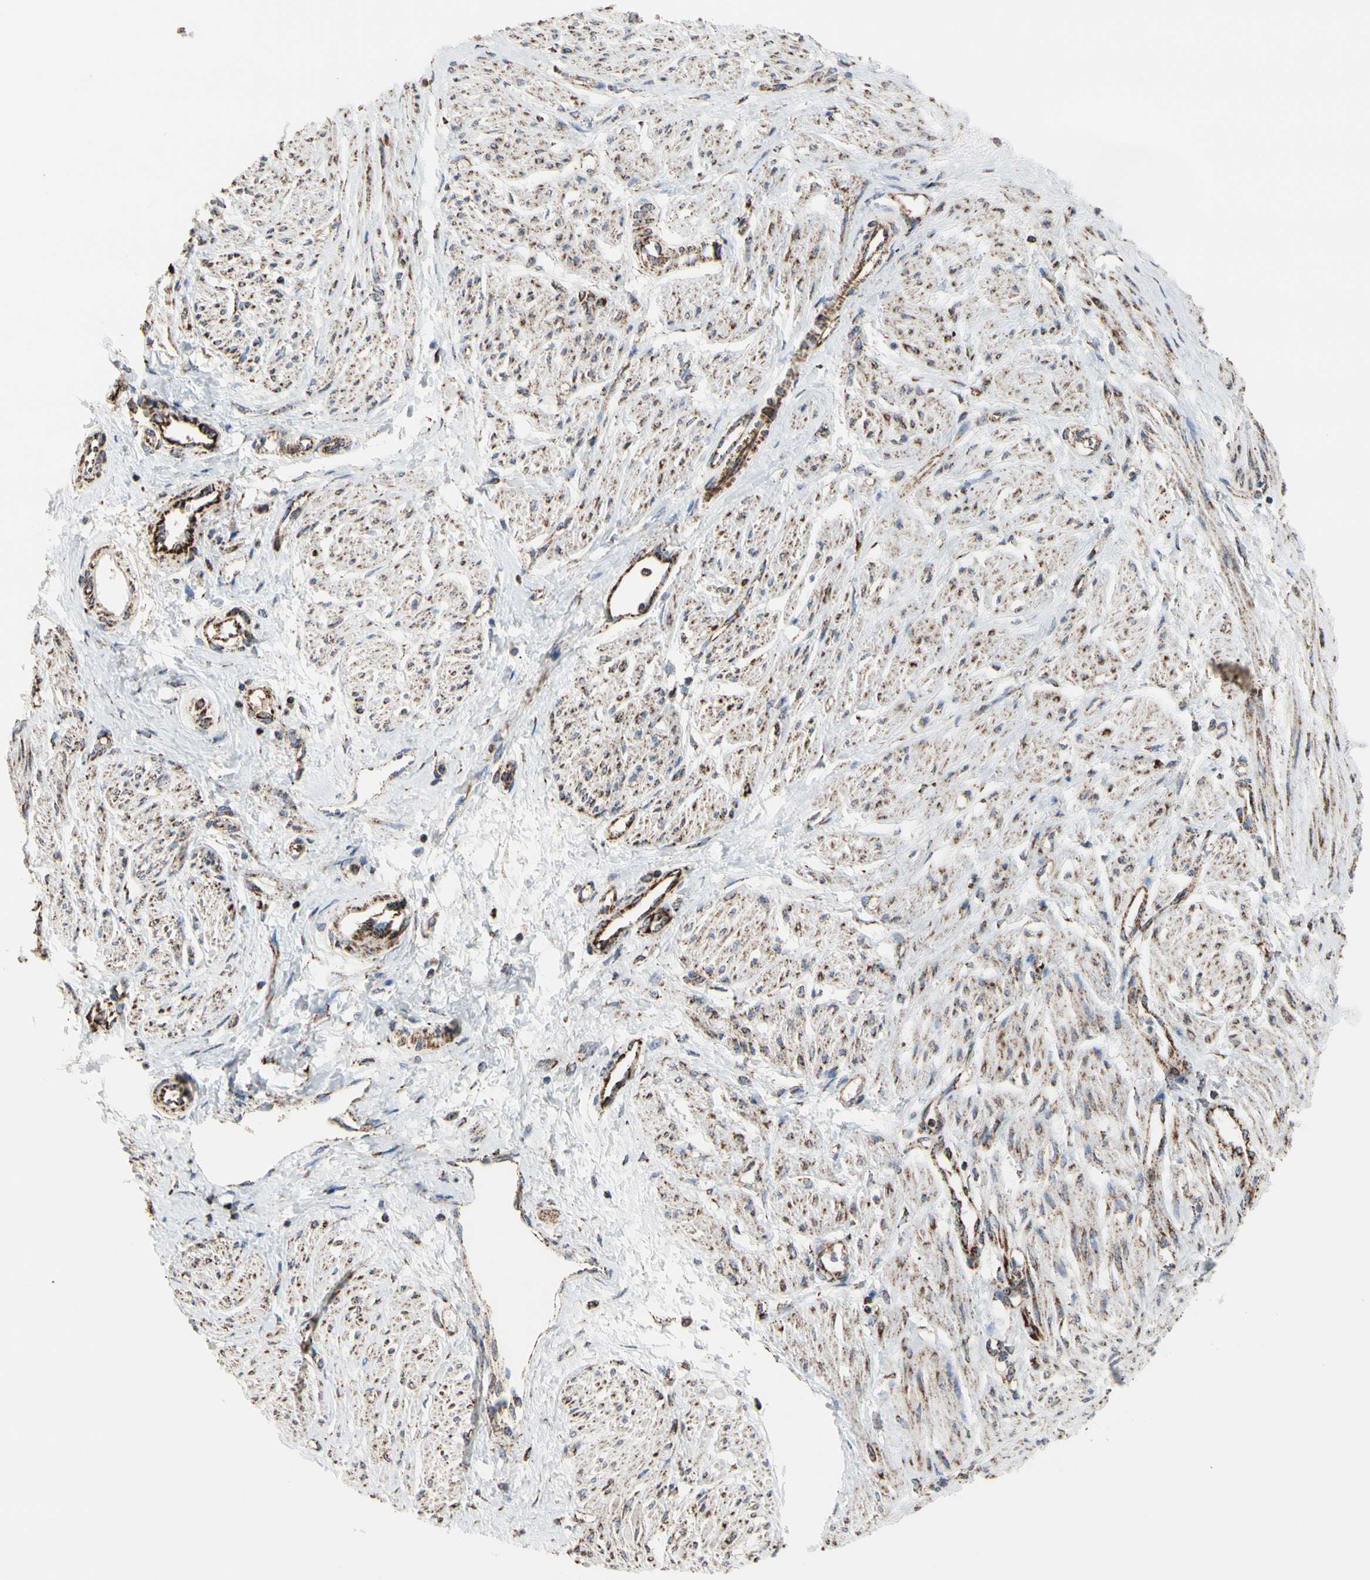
{"staining": {"intensity": "moderate", "quantity": ">75%", "location": "cytoplasmic/membranous"}, "tissue": "smooth muscle", "cell_type": "Smooth muscle cells", "image_type": "normal", "snomed": [{"axis": "morphology", "description": "Normal tissue, NOS"}, {"axis": "topography", "description": "Smooth muscle"}, {"axis": "topography", "description": "Uterus"}], "caption": "High-magnification brightfield microscopy of benign smooth muscle stained with DAB (brown) and counterstained with hematoxylin (blue). smooth muscle cells exhibit moderate cytoplasmic/membranous staining is identified in approximately>75% of cells.", "gene": "FAM110B", "patient": {"sex": "female", "age": 39}}